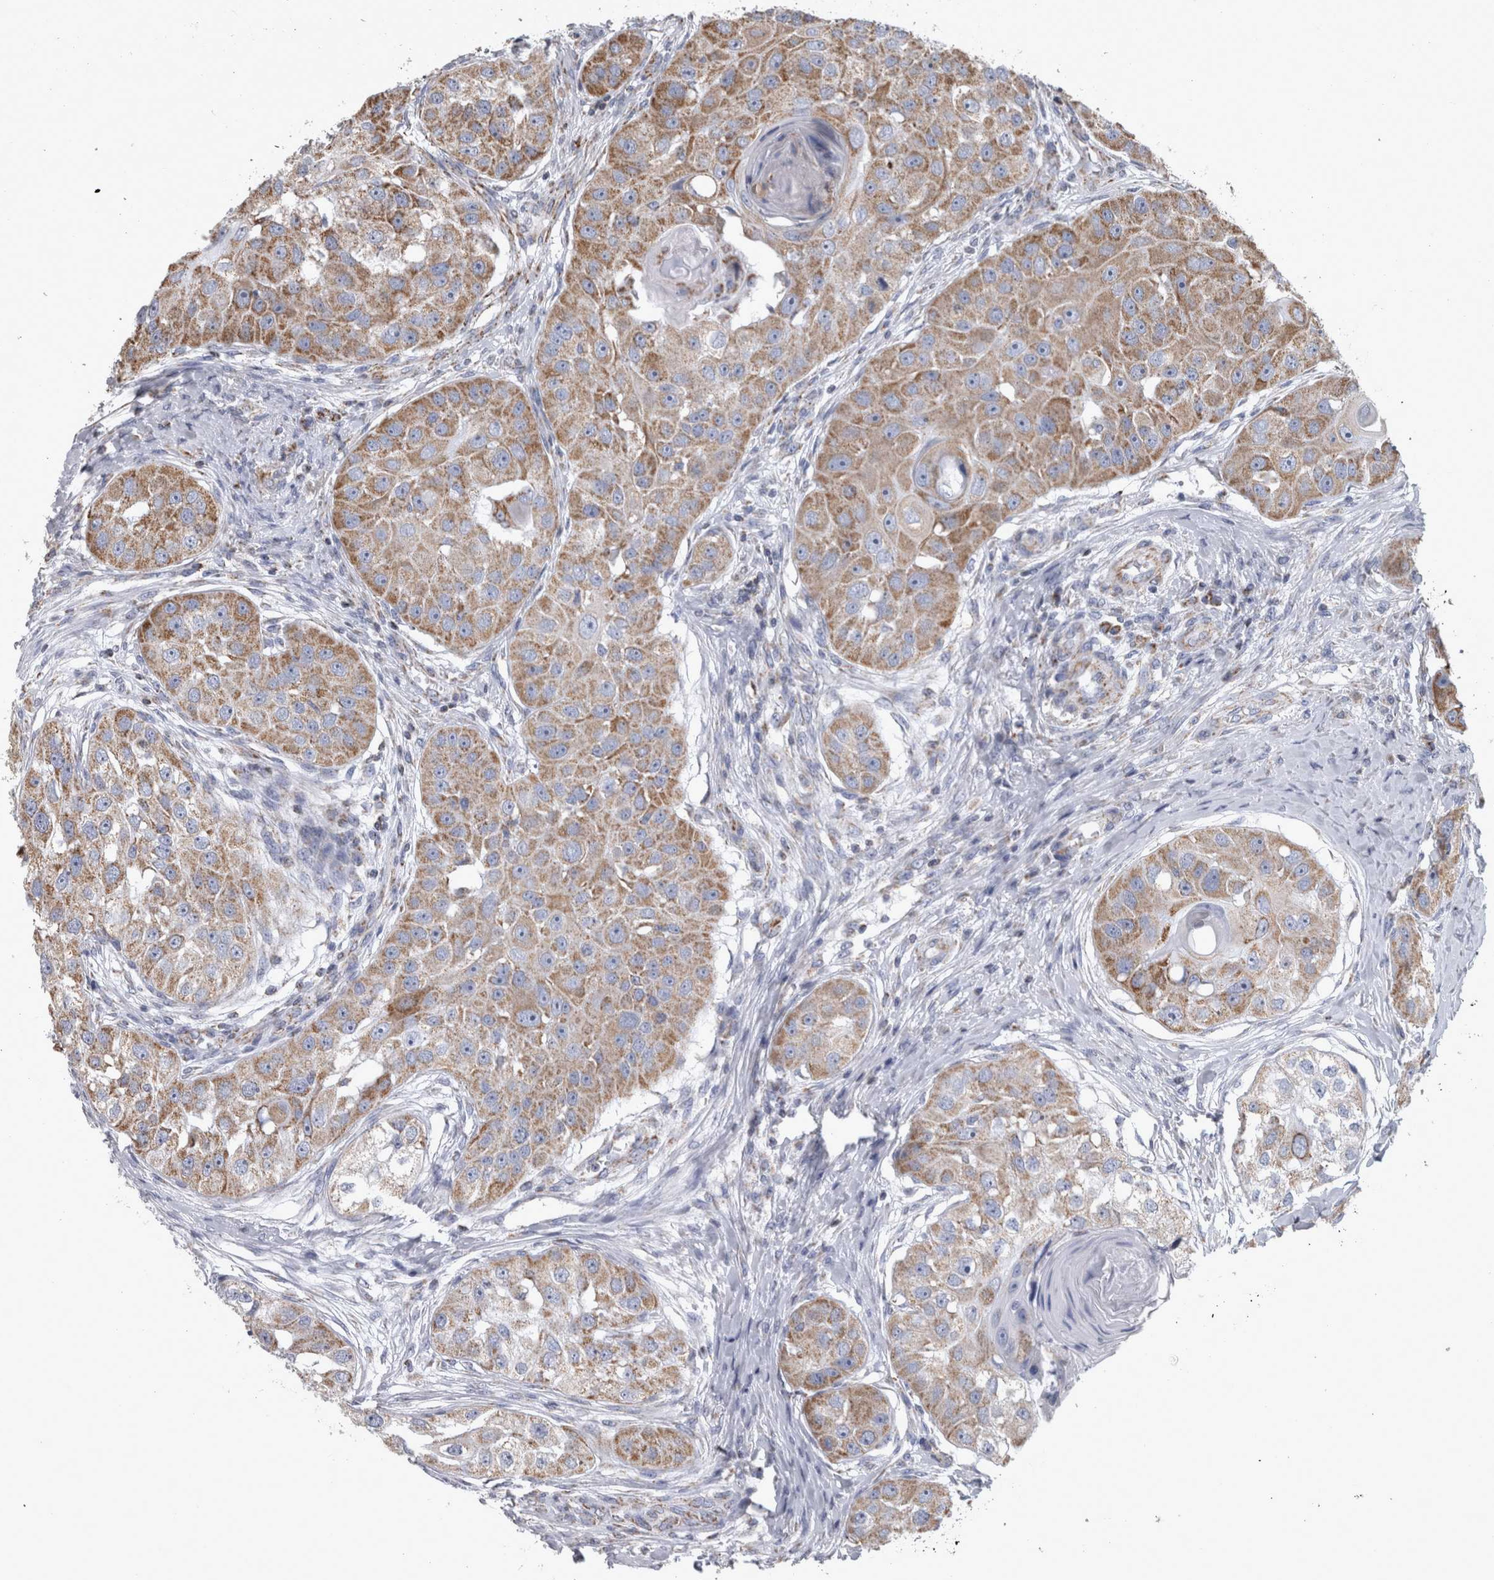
{"staining": {"intensity": "moderate", "quantity": "25%-75%", "location": "cytoplasmic/membranous"}, "tissue": "head and neck cancer", "cell_type": "Tumor cells", "image_type": "cancer", "snomed": [{"axis": "morphology", "description": "Normal tissue, NOS"}, {"axis": "morphology", "description": "Squamous cell carcinoma, NOS"}, {"axis": "topography", "description": "Skeletal muscle"}, {"axis": "topography", "description": "Head-Neck"}], "caption": "Head and neck cancer stained for a protein displays moderate cytoplasmic/membranous positivity in tumor cells.", "gene": "MDH2", "patient": {"sex": "male", "age": 51}}